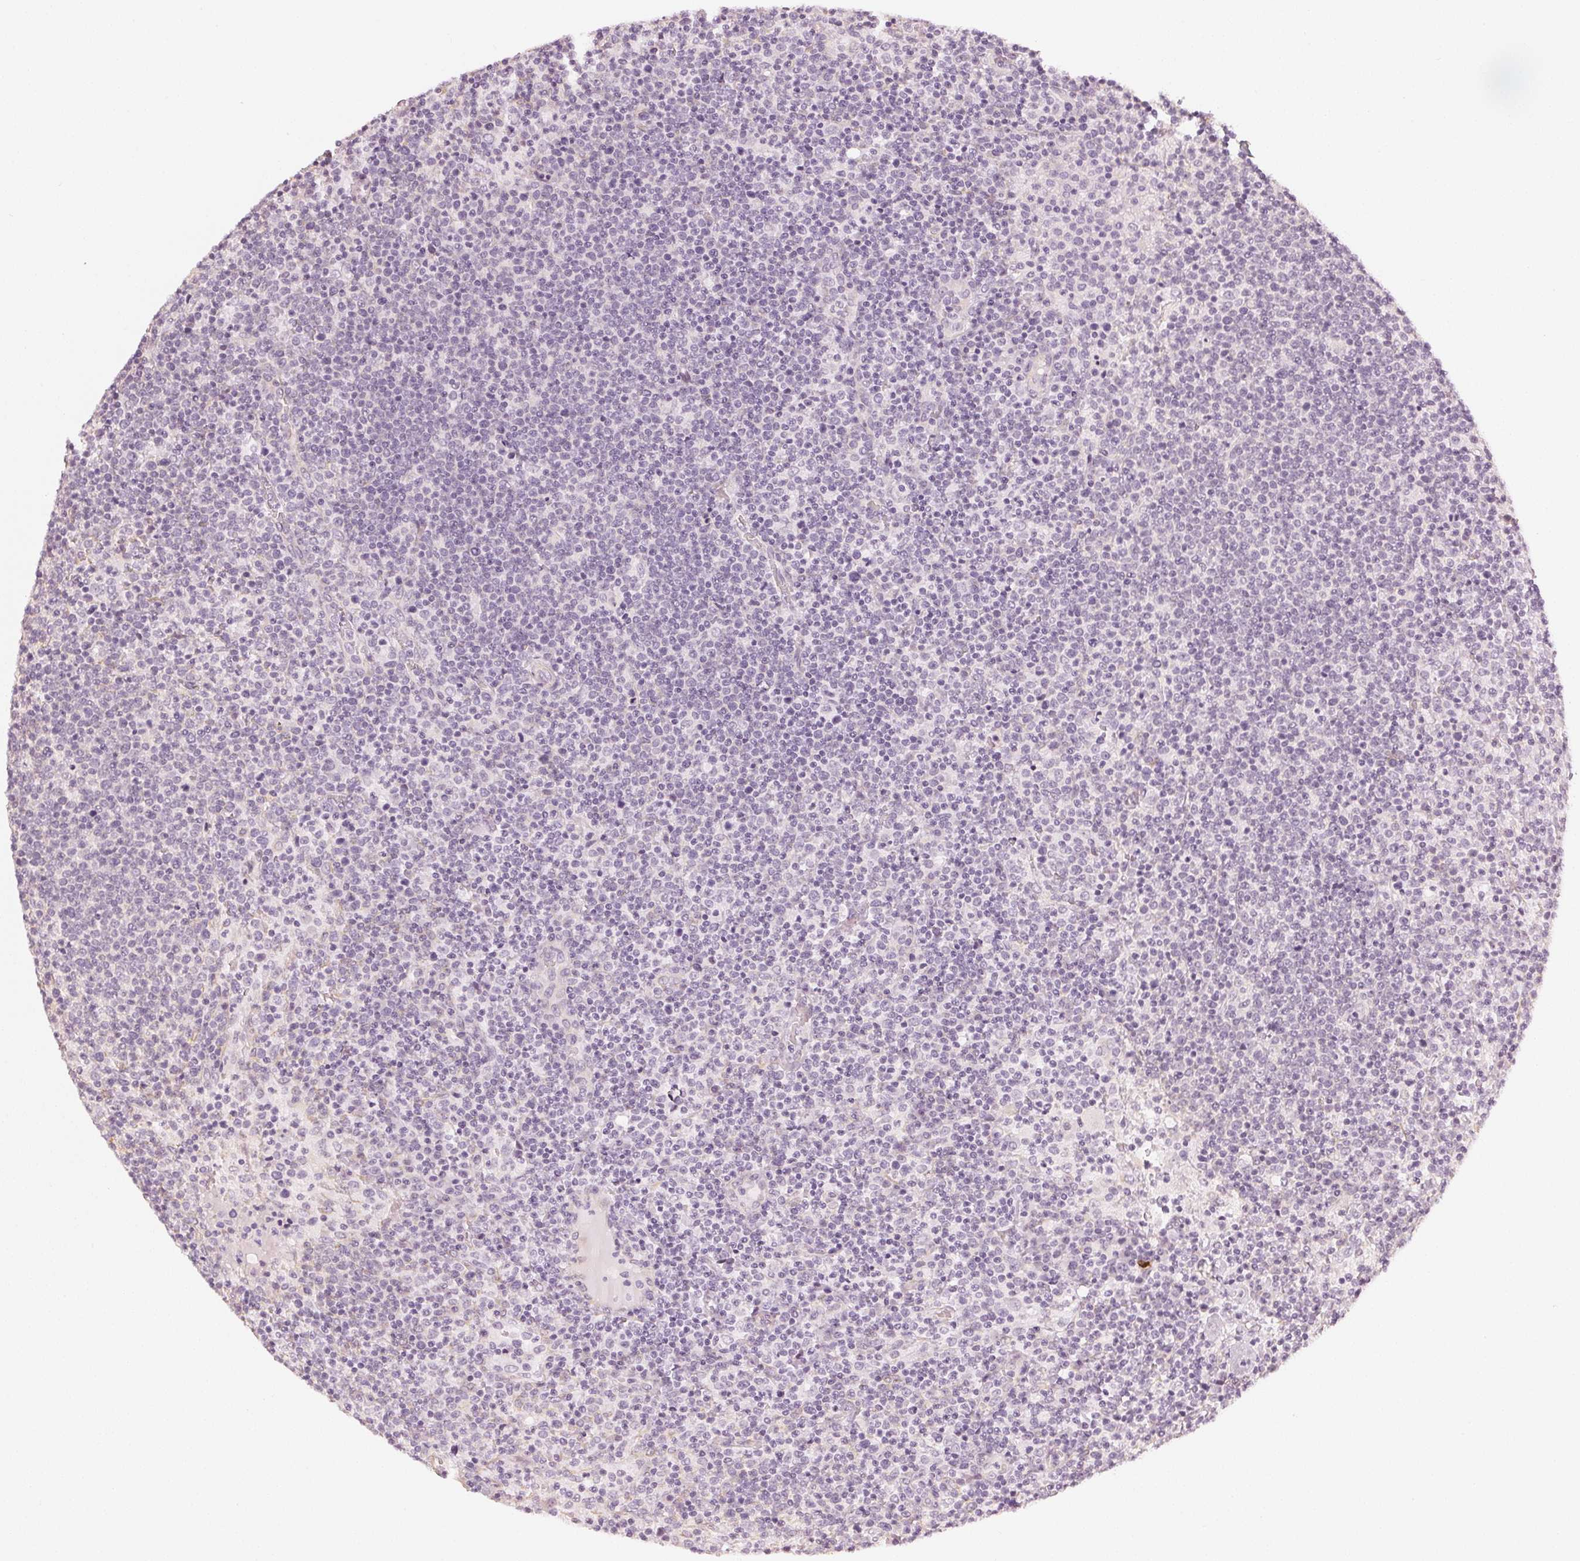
{"staining": {"intensity": "negative", "quantity": "none", "location": "none"}, "tissue": "lymphoma", "cell_type": "Tumor cells", "image_type": "cancer", "snomed": [{"axis": "morphology", "description": "Malignant lymphoma, non-Hodgkin's type, High grade"}, {"axis": "topography", "description": "Lymph node"}], "caption": "Immunohistochemistry (IHC) histopathology image of human malignant lymphoma, non-Hodgkin's type (high-grade) stained for a protein (brown), which shows no positivity in tumor cells.", "gene": "APLP1", "patient": {"sex": "male", "age": 61}}